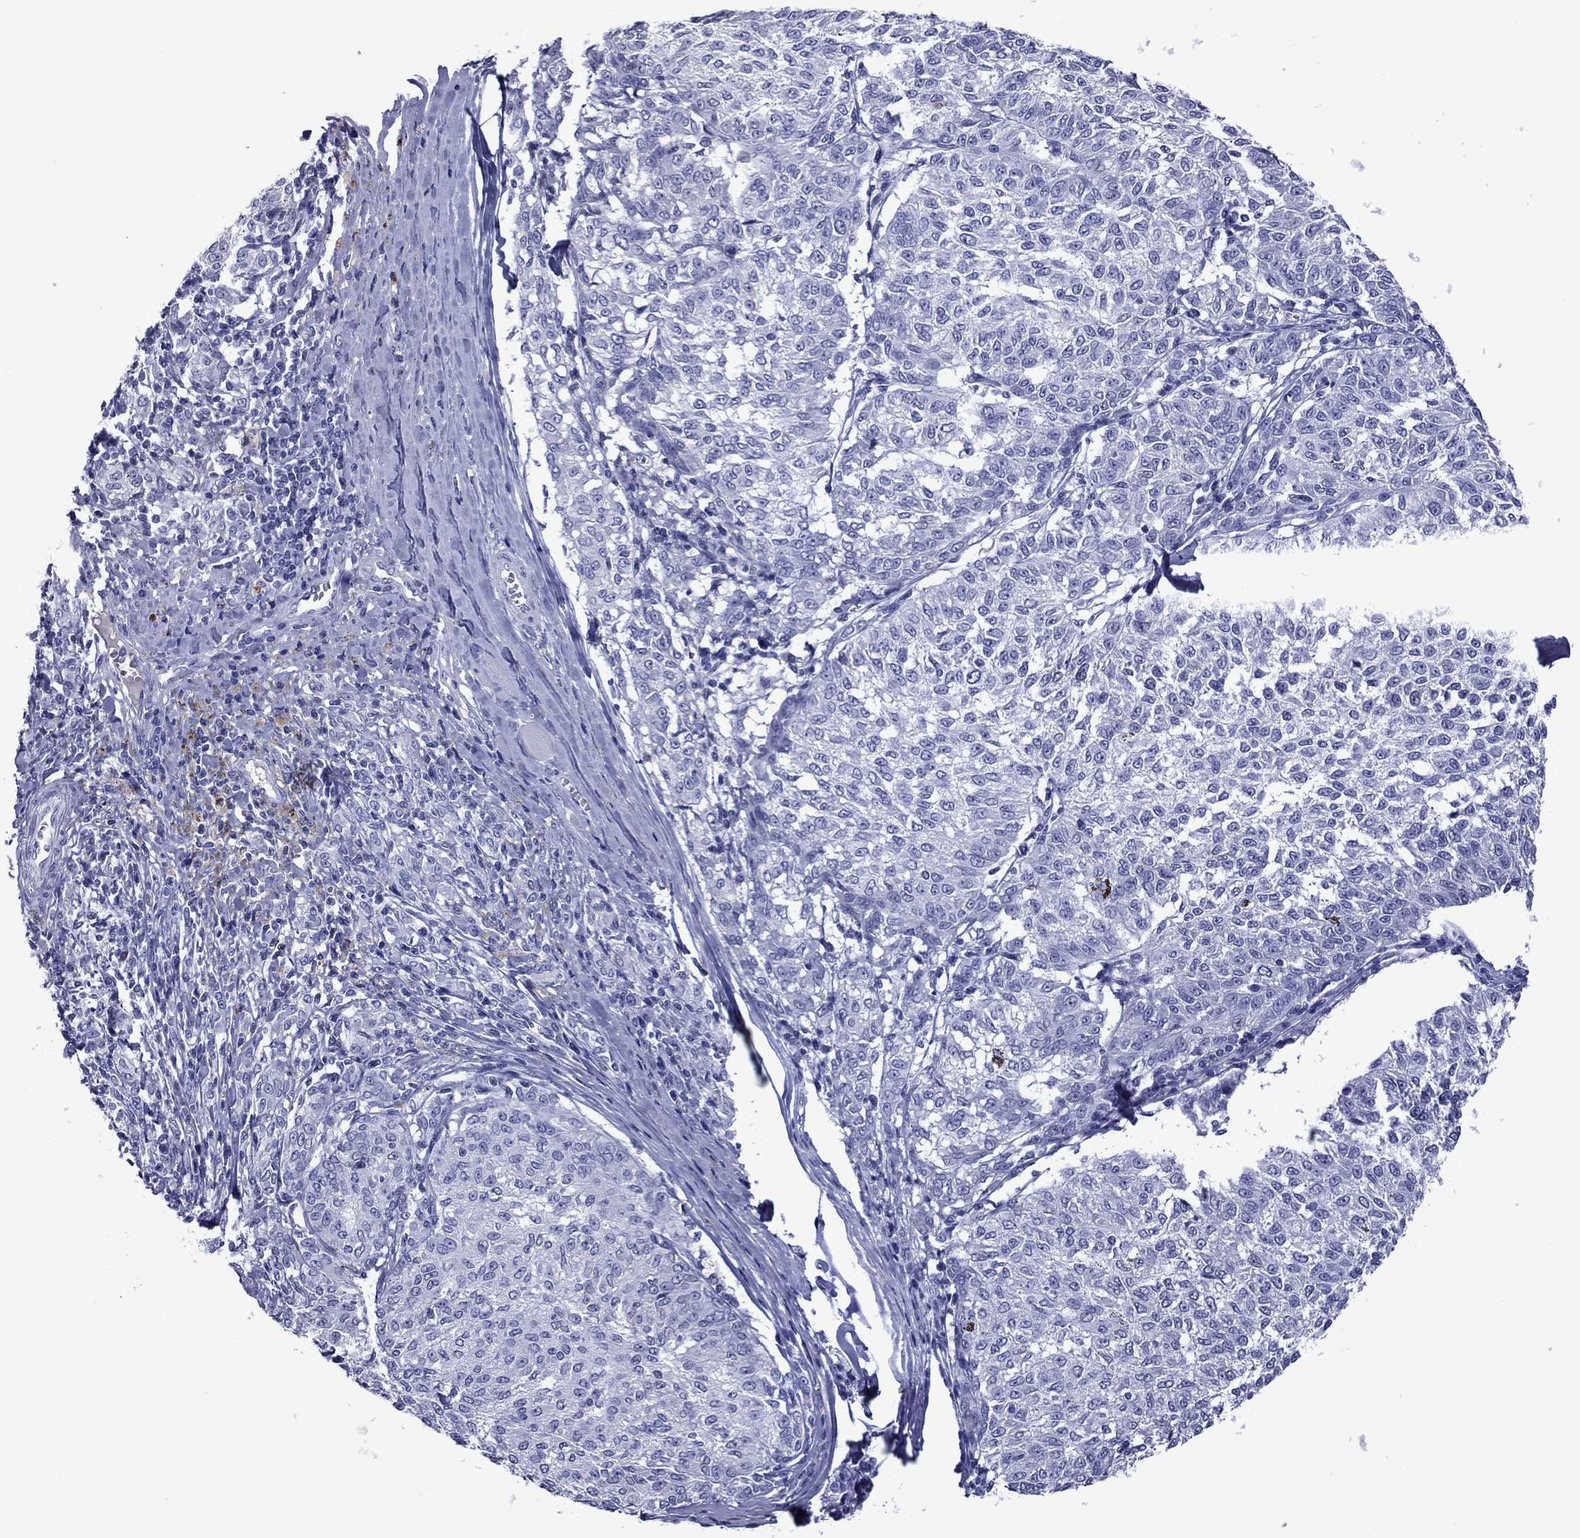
{"staining": {"intensity": "negative", "quantity": "none", "location": "none"}, "tissue": "melanoma", "cell_type": "Tumor cells", "image_type": "cancer", "snomed": [{"axis": "morphology", "description": "Malignant melanoma, NOS"}, {"axis": "topography", "description": "Skin"}], "caption": "Melanoma was stained to show a protein in brown. There is no significant staining in tumor cells.", "gene": "PIWIL1", "patient": {"sex": "female", "age": 72}}